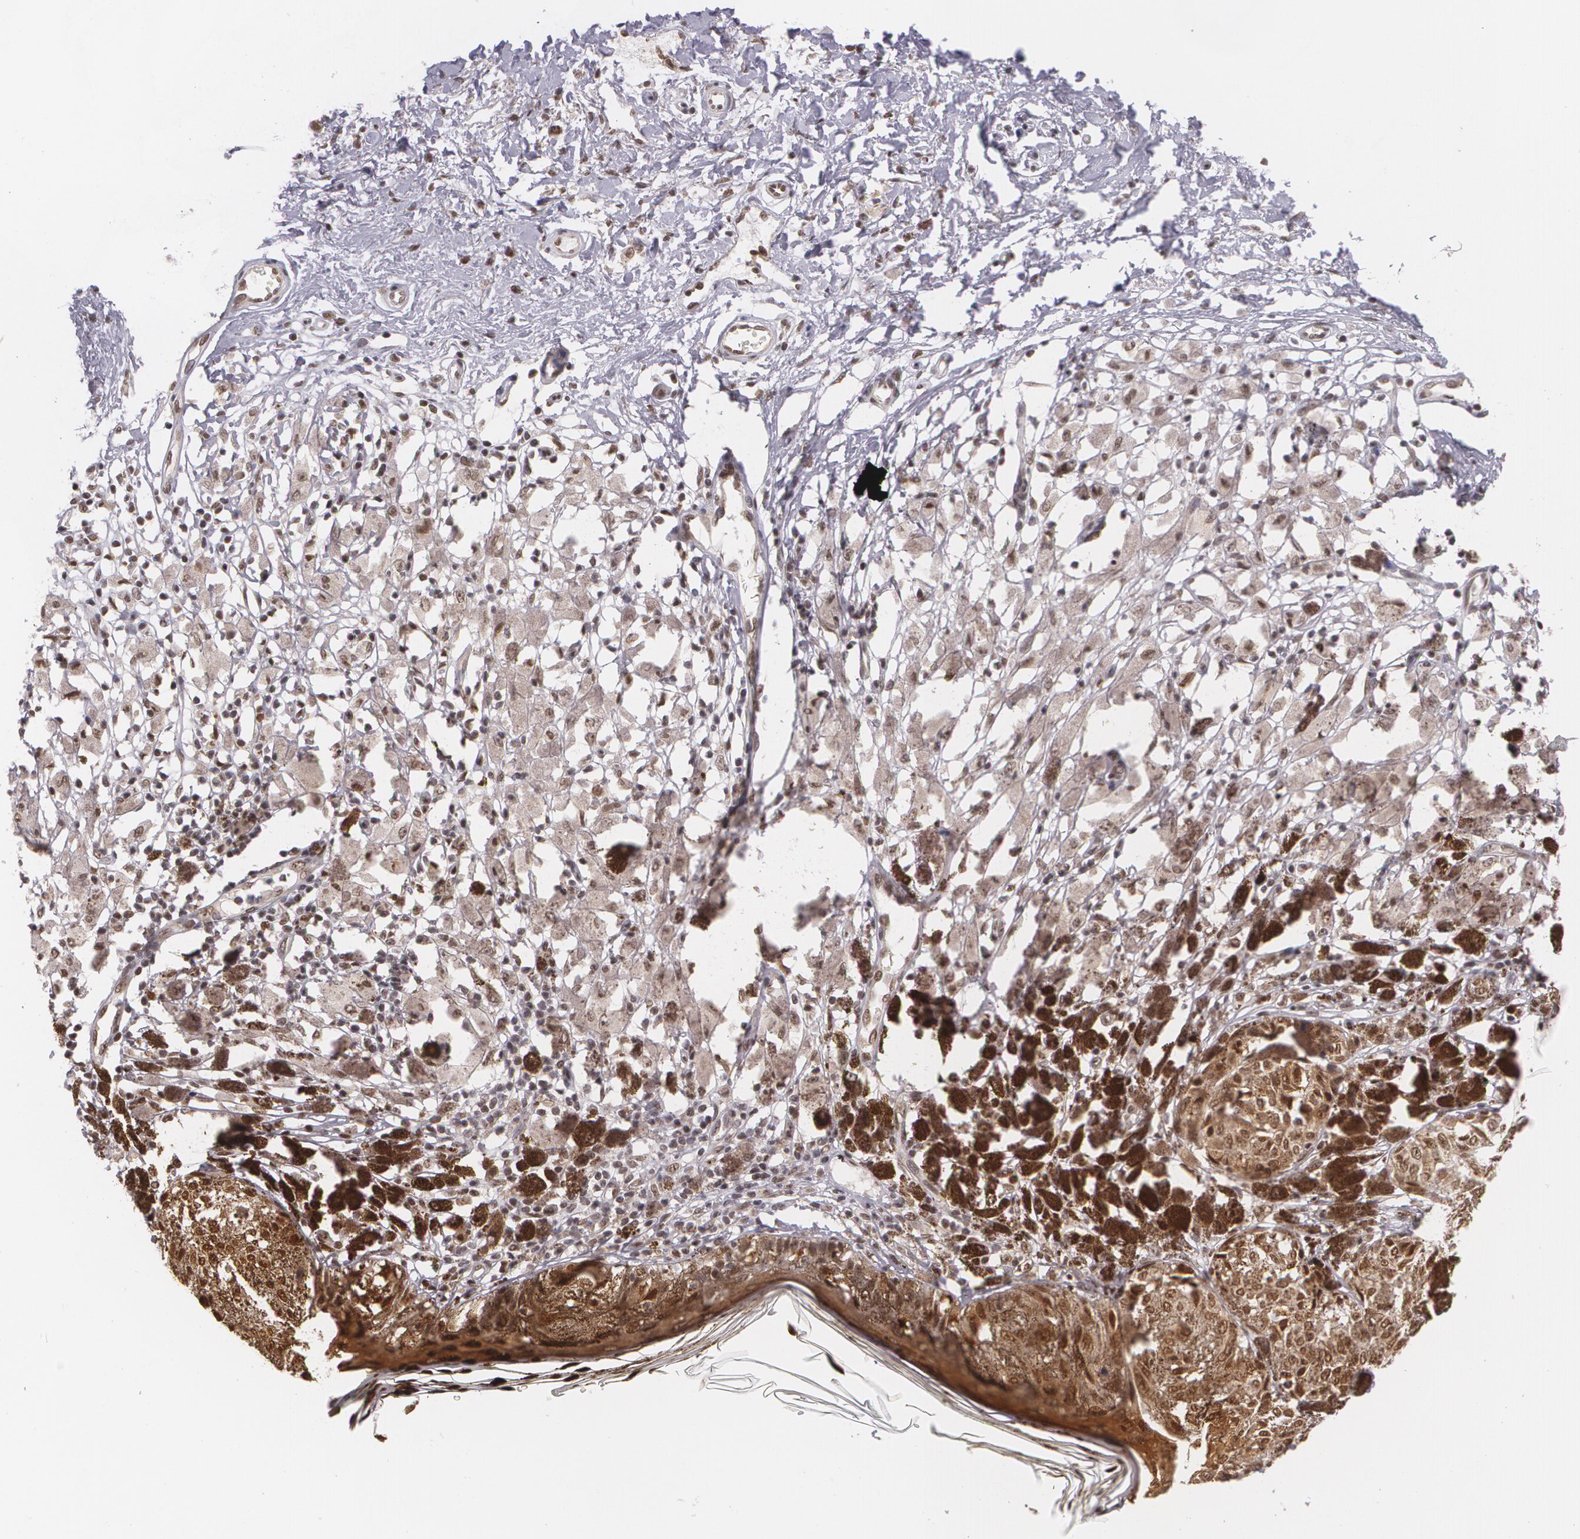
{"staining": {"intensity": "weak", "quantity": ">75%", "location": "nuclear"}, "tissue": "melanoma", "cell_type": "Tumor cells", "image_type": "cancer", "snomed": [{"axis": "morphology", "description": "Malignant melanoma, NOS"}, {"axis": "topography", "description": "Skin"}], "caption": "Immunohistochemistry of malignant melanoma displays low levels of weak nuclear positivity in about >75% of tumor cells. Using DAB (brown) and hematoxylin (blue) stains, captured at high magnification using brightfield microscopy.", "gene": "ALX1", "patient": {"sex": "male", "age": 88}}